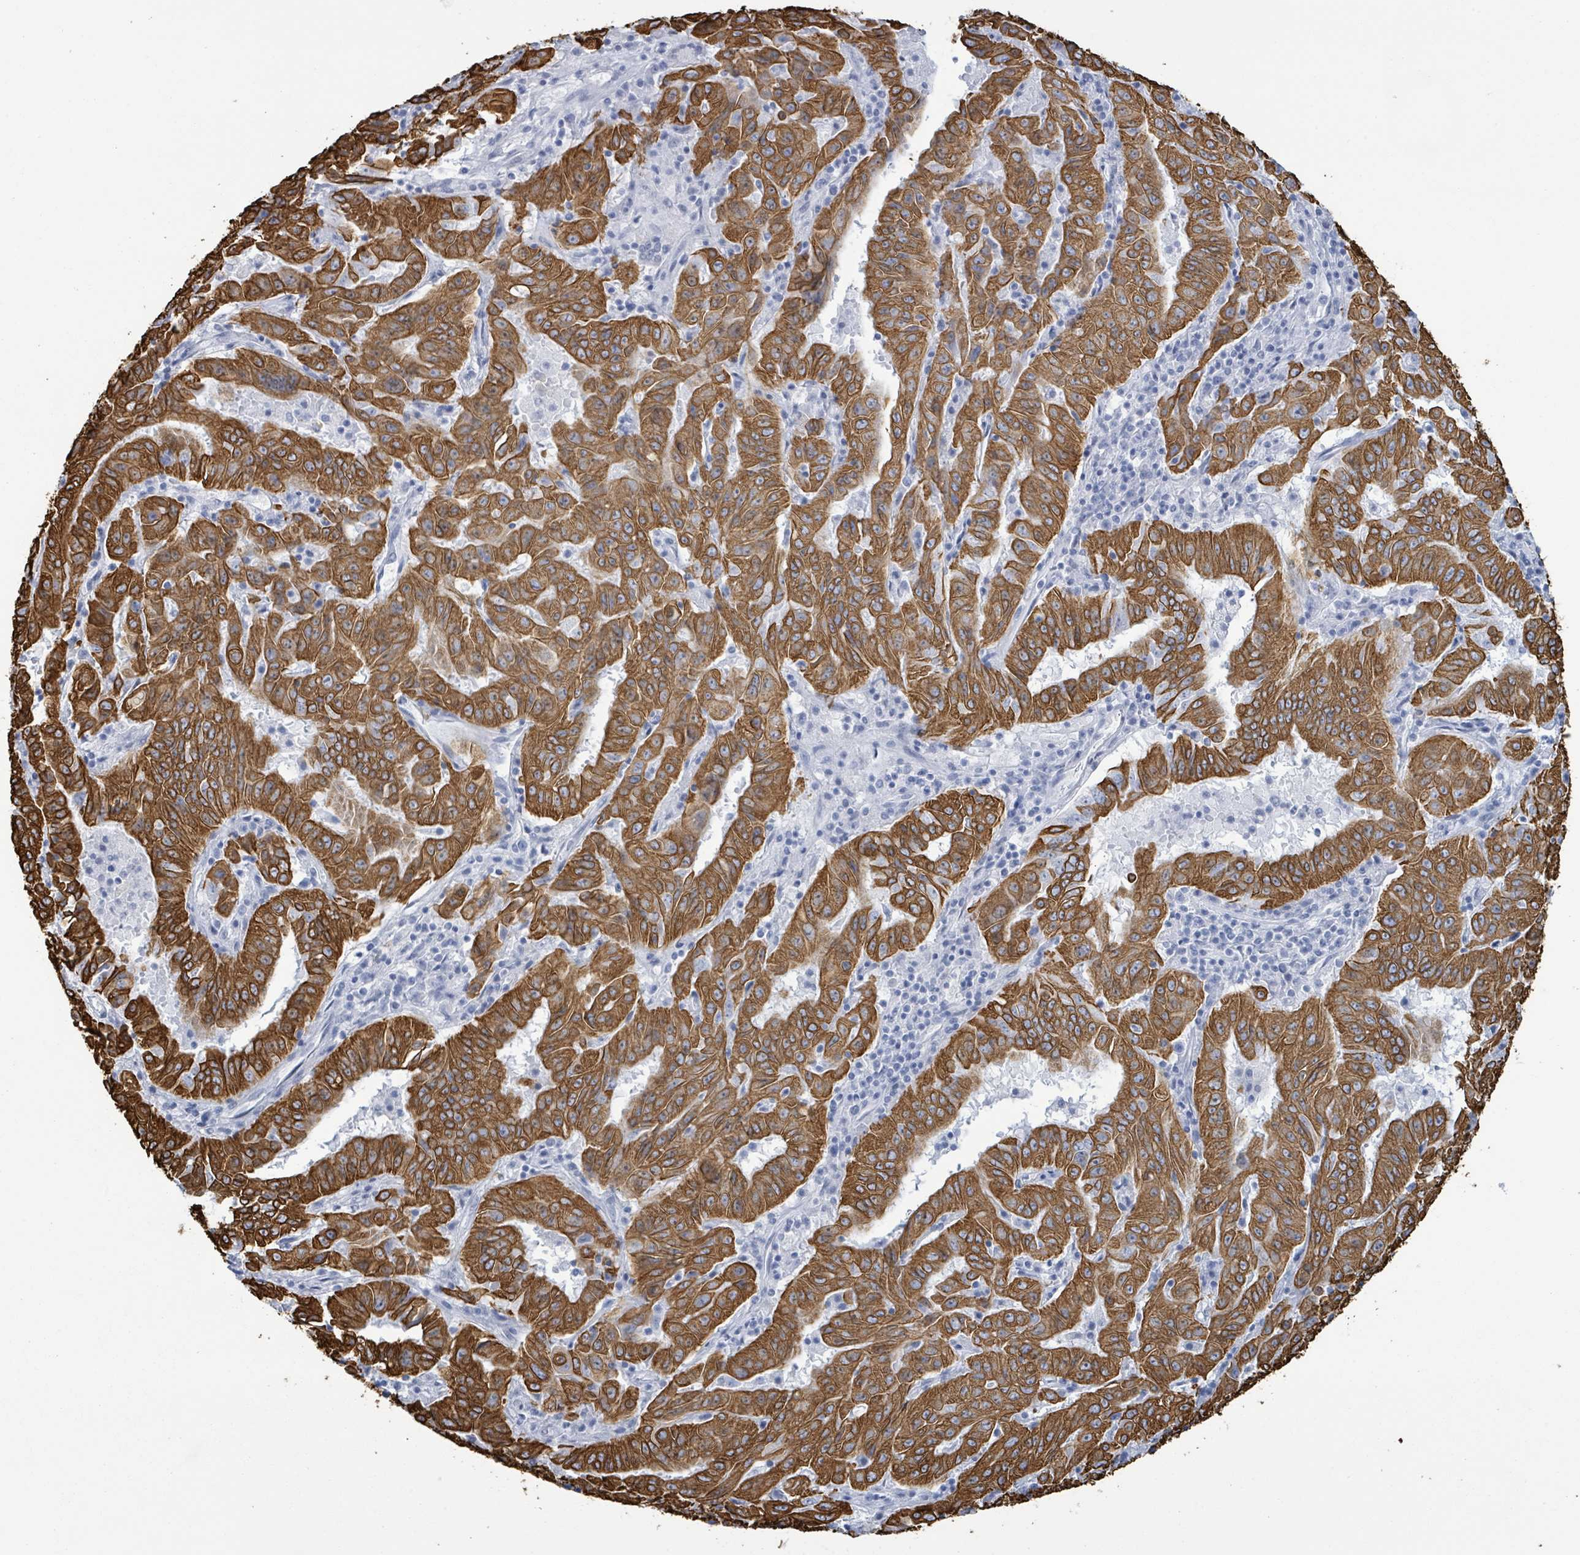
{"staining": {"intensity": "strong", "quantity": ">75%", "location": "cytoplasmic/membranous"}, "tissue": "pancreatic cancer", "cell_type": "Tumor cells", "image_type": "cancer", "snomed": [{"axis": "morphology", "description": "Adenocarcinoma, NOS"}, {"axis": "topography", "description": "Pancreas"}], "caption": "Immunohistochemistry (IHC) photomicrograph of human pancreatic cancer (adenocarcinoma) stained for a protein (brown), which displays high levels of strong cytoplasmic/membranous staining in approximately >75% of tumor cells.", "gene": "KRT8", "patient": {"sex": "male", "age": 63}}